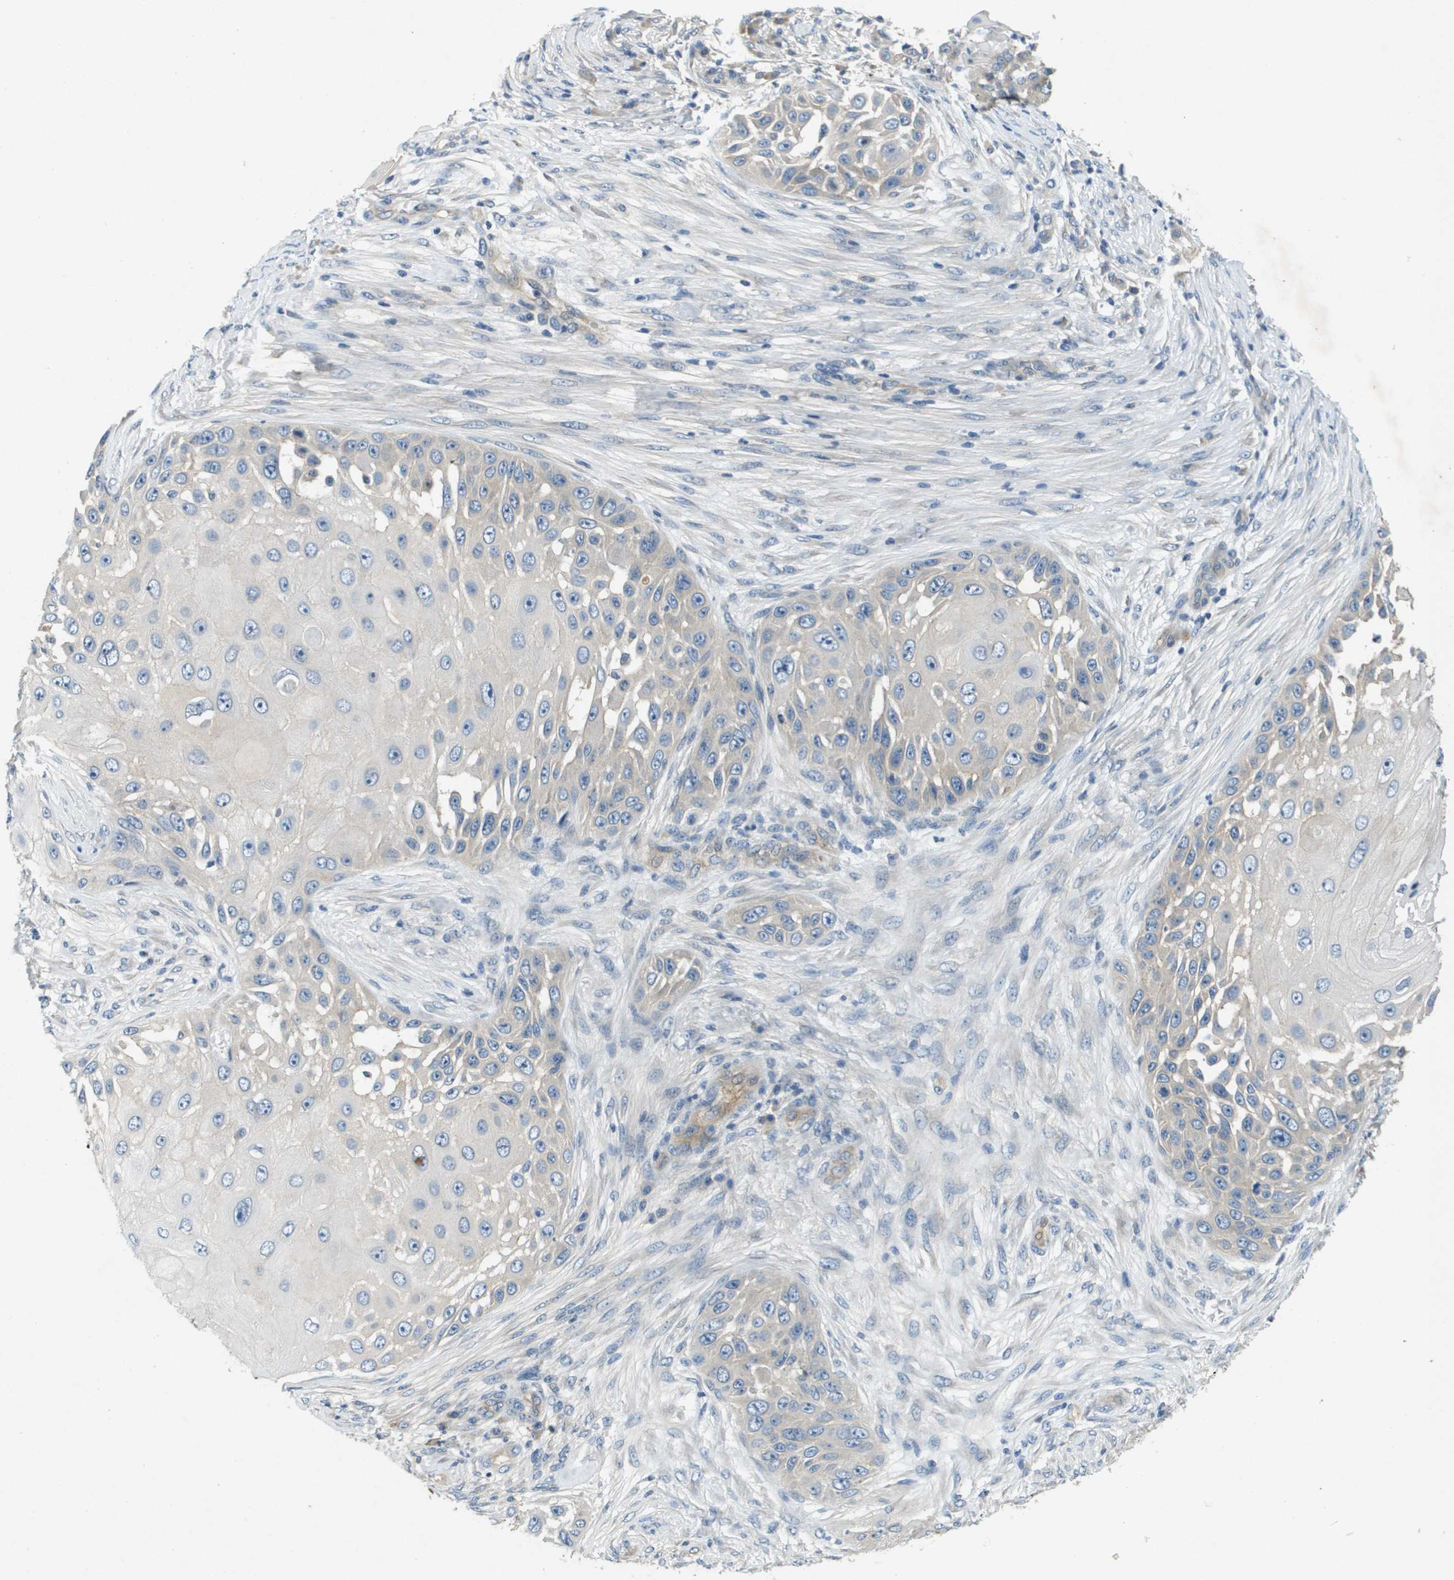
{"staining": {"intensity": "weak", "quantity": "<25%", "location": "cytoplasmic/membranous"}, "tissue": "skin cancer", "cell_type": "Tumor cells", "image_type": "cancer", "snomed": [{"axis": "morphology", "description": "Squamous cell carcinoma, NOS"}, {"axis": "topography", "description": "Skin"}], "caption": "Human skin cancer (squamous cell carcinoma) stained for a protein using immunohistochemistry displays no positivity in tumor cells.", "gene": "PGAP3", "patient": {"sex": "female", "age": 44}}